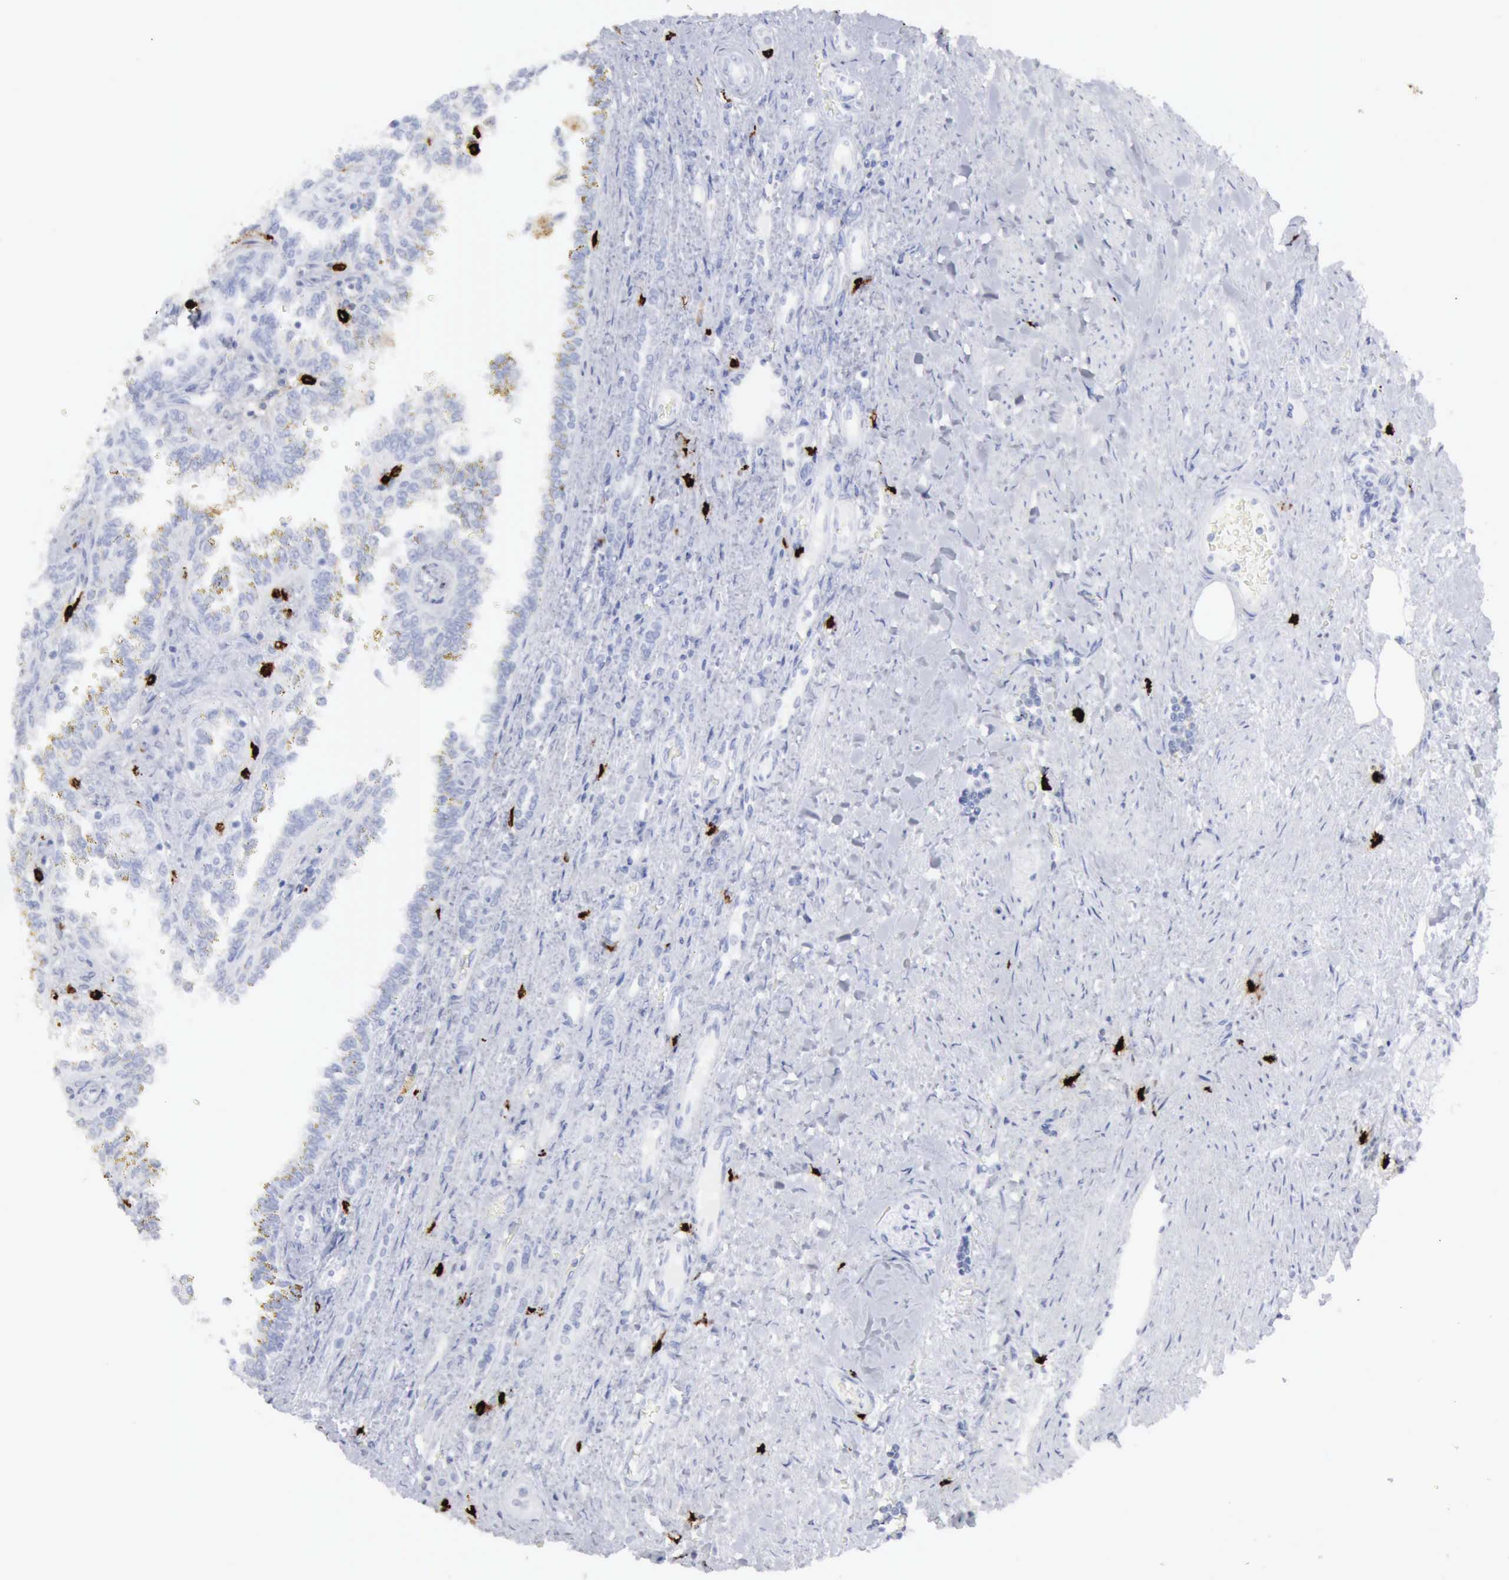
{"staining": {"intensity": "negative", "quantity": "none", "location": "none"}, "tissue": "renal cancer", "cell_type": "Tumor cells", "image_type": "cancer", "snomed": [{"axis": "morphology", "description": "Inflammation, NOS"}, {"axis": "morphology", "description": "Adenocarcinoma, NOS"}, {"axis": "topography", "description": "Kidney"}], "caption": "A histopathology image of renal cancer stained for a protein reveals no brown staining in tumor cells. Brightfield microscopy of immunohistochemistry (IHC) stained with DAB (3,3'-diaminobenzidine) (brown) and hematoxylin (blue), captured at high magnification.", "gene": "CMA1", "patient": {"sex": "male", "age": 68}}